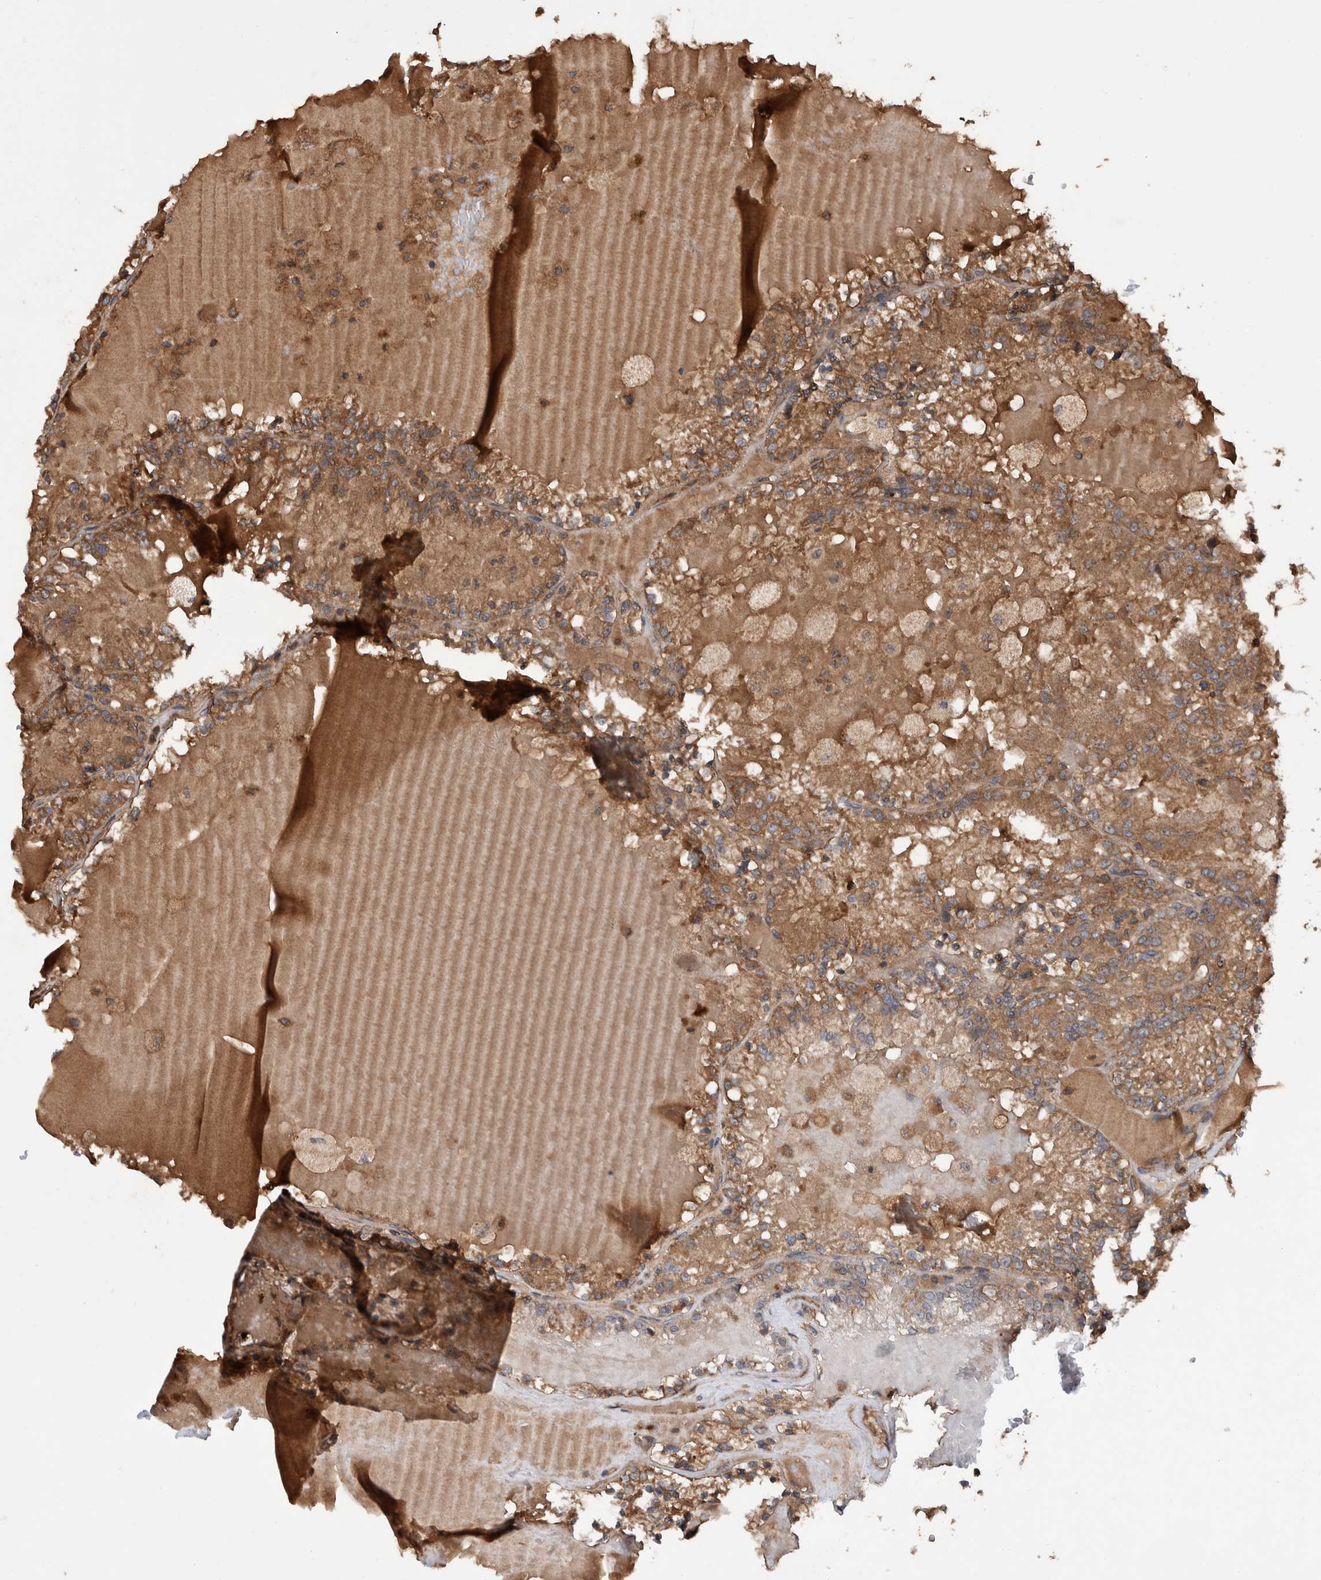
{"staining": {"intensity": "moderate", "quantity": ">75%", "location": "cytoplasmic/membranous"}, "tissue": "renal cancer", "cell_type": "Tumor cells", "image_type": "cancer", "snomed": [{"axis": "morphology", "description": "Adenocarcinoma, NOS"}, {"axis": "topography", "description": "Kidney"}], "caption": "Renal cancer stained with a protein marker displays moderate staining in tumor cells.", "gene": "VBP1", "patient": {"sex": "female", "age": 56}}